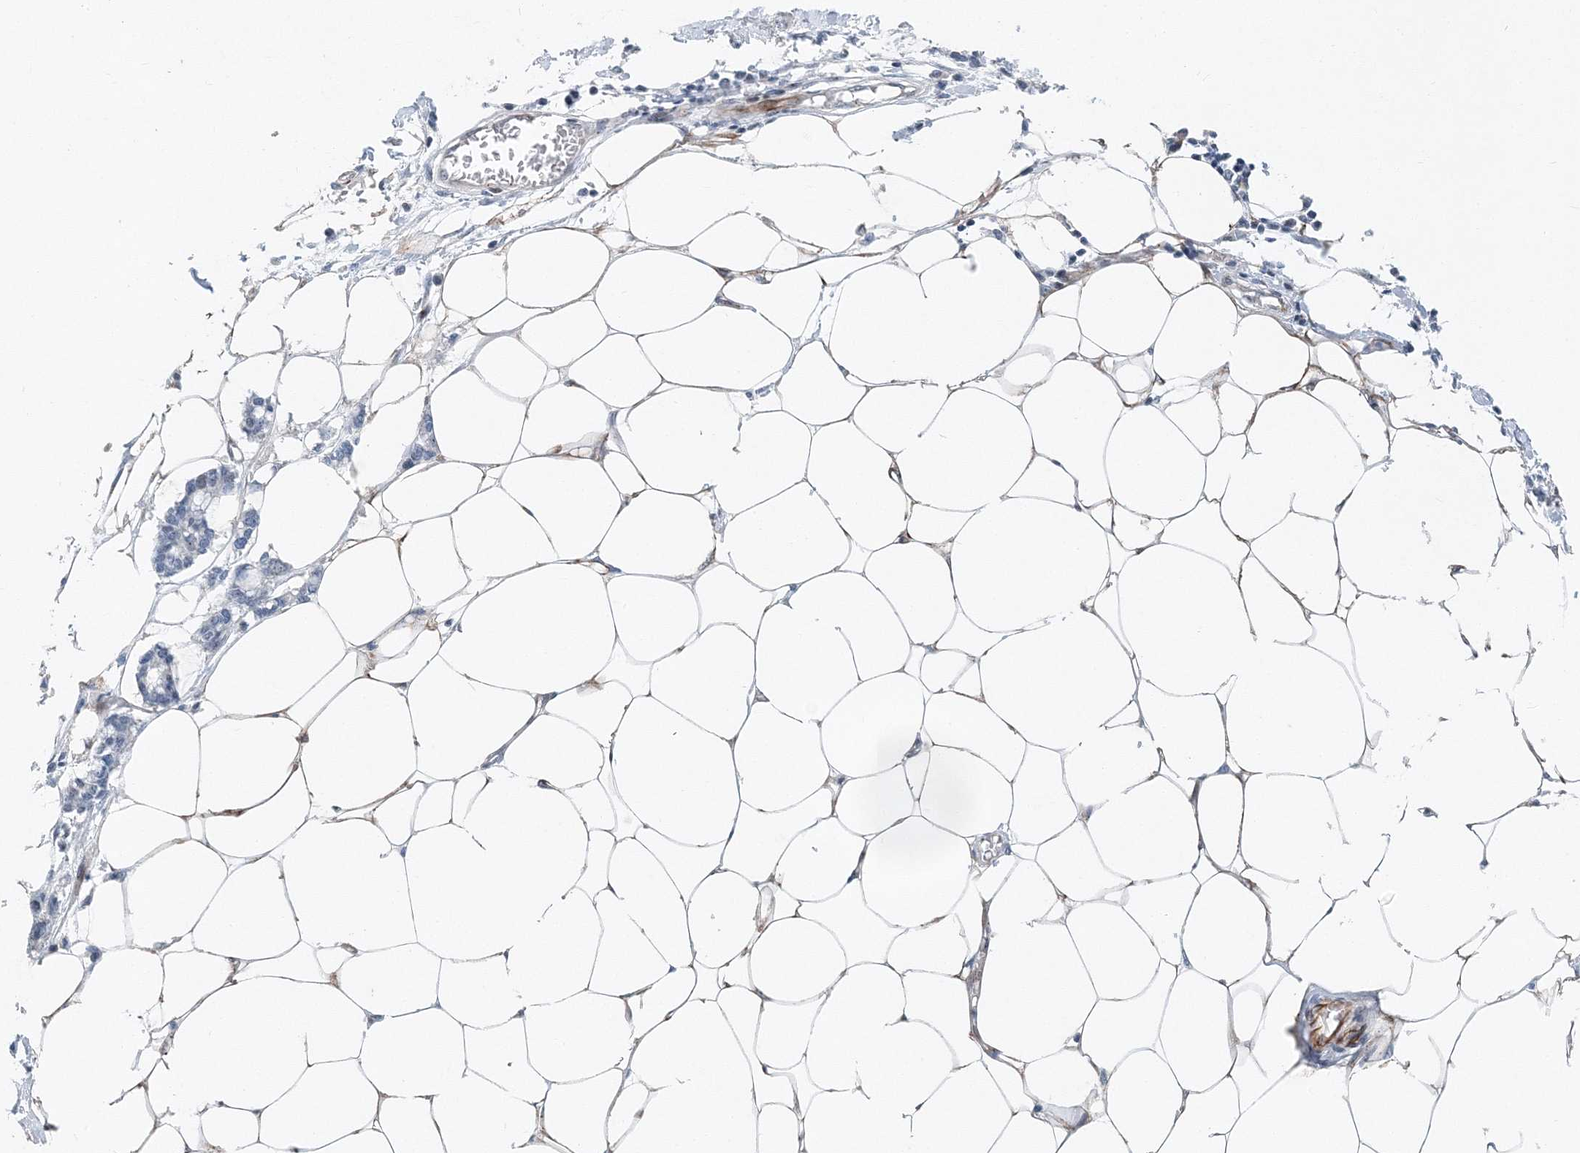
{"staining": {"intensity": "weak", "quantity": "25%-75%", "location": "cytoplasmic/membranous"}, "tissue": "adipose tissue", "cell_type": "Adipocytes", "image_type": "normal", "snomed": [{"axis": "morphology", "description": "Normal tissue, NOS"}, {"axis": "morphology", "description": "Adenocarcinoma, NOS"}, {"axis": "topography", "description": "Colon"}, {"axis": "topography", "description": "Peripheral nerve tissue"}], "caption": "Adipose tissue stained with DAB IHC shows low levels of weak cytoplasmic/membranous staining in approximately 25%-75% of adipocytes.", "gene": "UIMC1", "patient": {"sex": "male", "age": 14}}